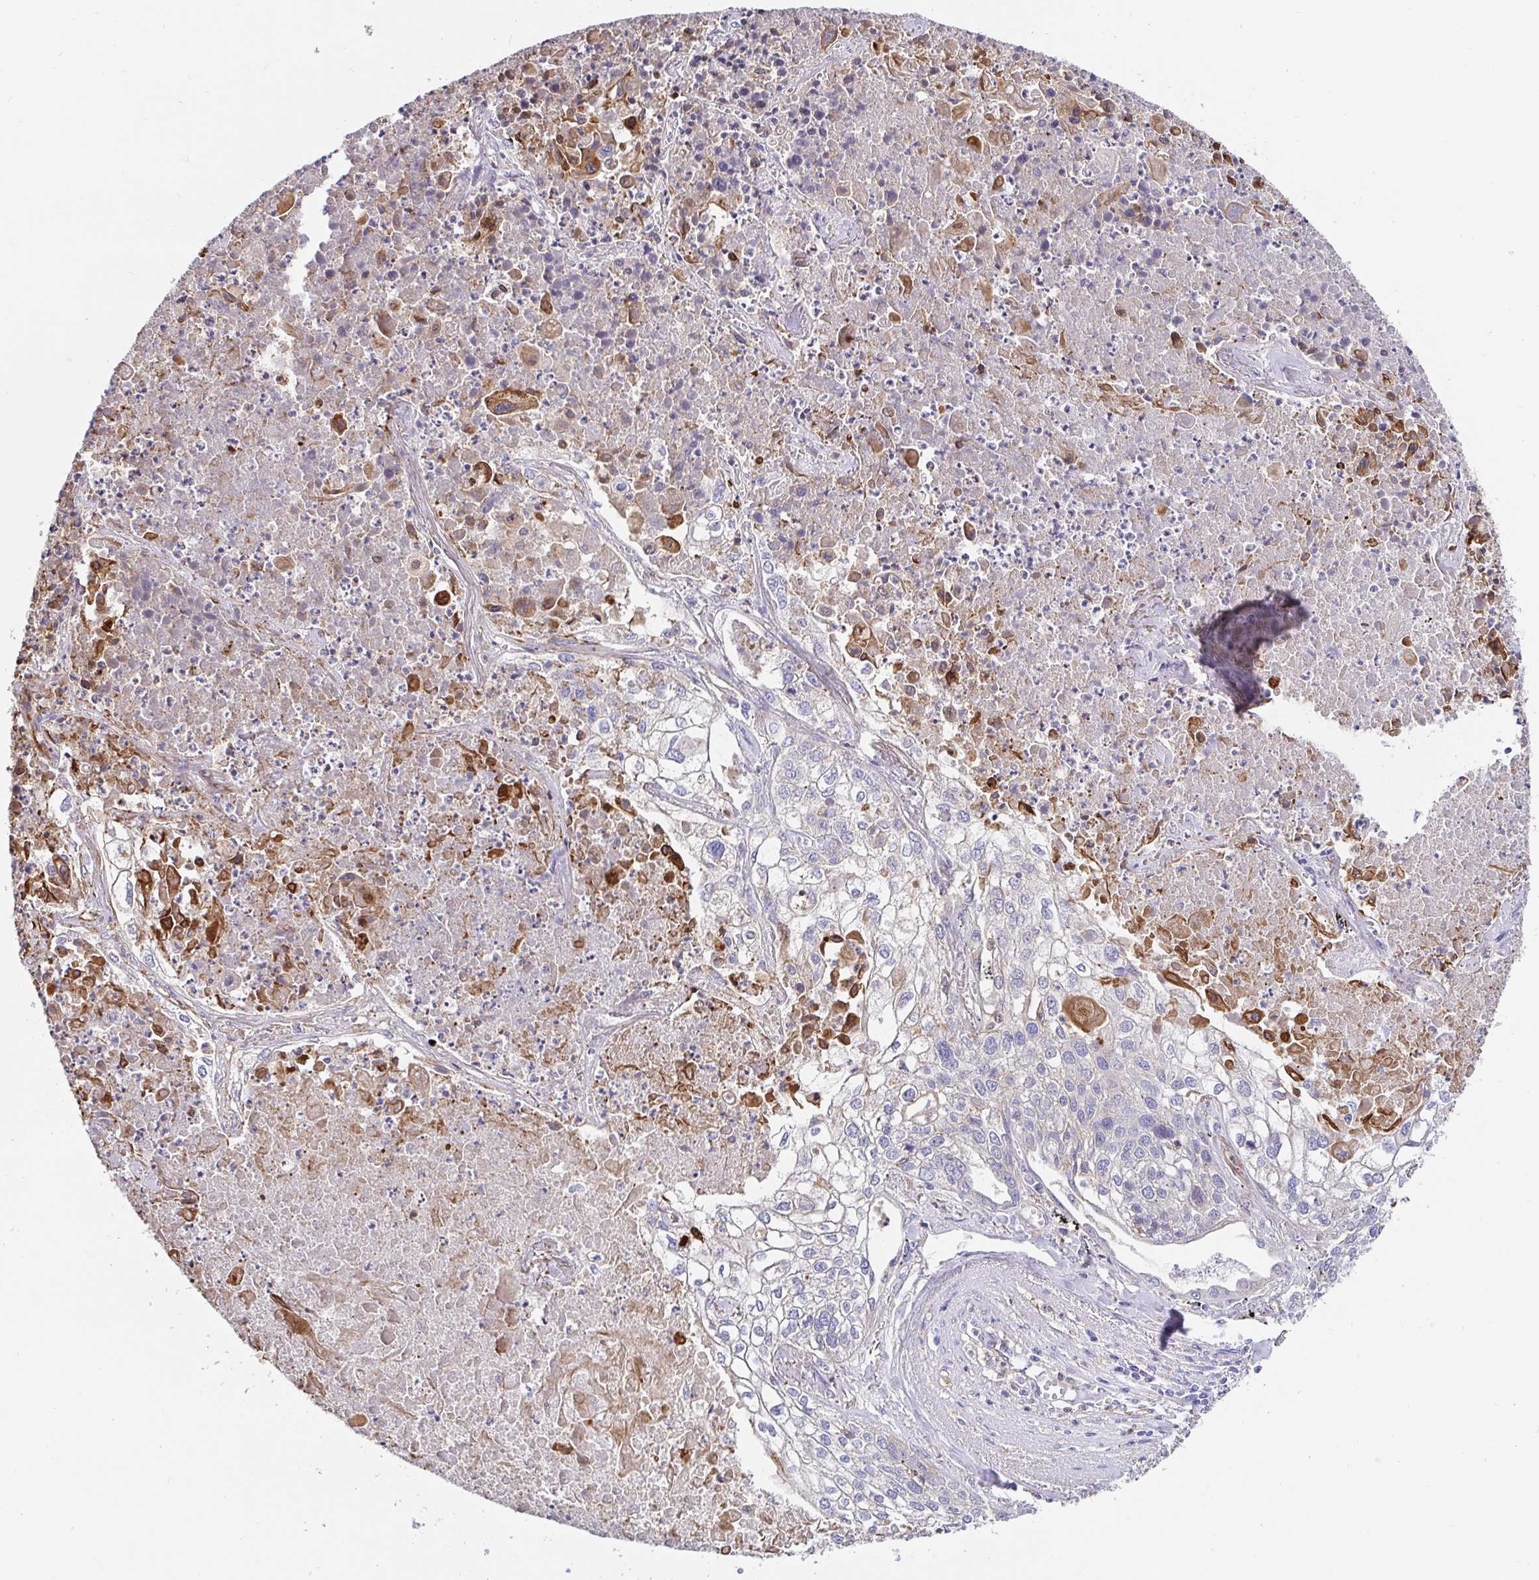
{"staining": {"intensity": "negative", "quantity": "none", "location": "none"}, "tissue": "lung cancer", "cell_type": "Tumor cells", "image_type": "cancer", "snomed": [{"axis": "morphology", "description": "Squamous cell carcinoma, NOS"}, {"axis": "topography", "description": "Lung"}], "caption": "Immunohistochemistry image of human lung cancer (squamous cell carcinoma) stained for a protein (brown), which reveals no staining in tumor cells. (DAB immunohistochemistry (IHC) with hematoxylin counter stain).", "gene": "GOLGA1", "patient": {"sex": "male", "age": 74}}